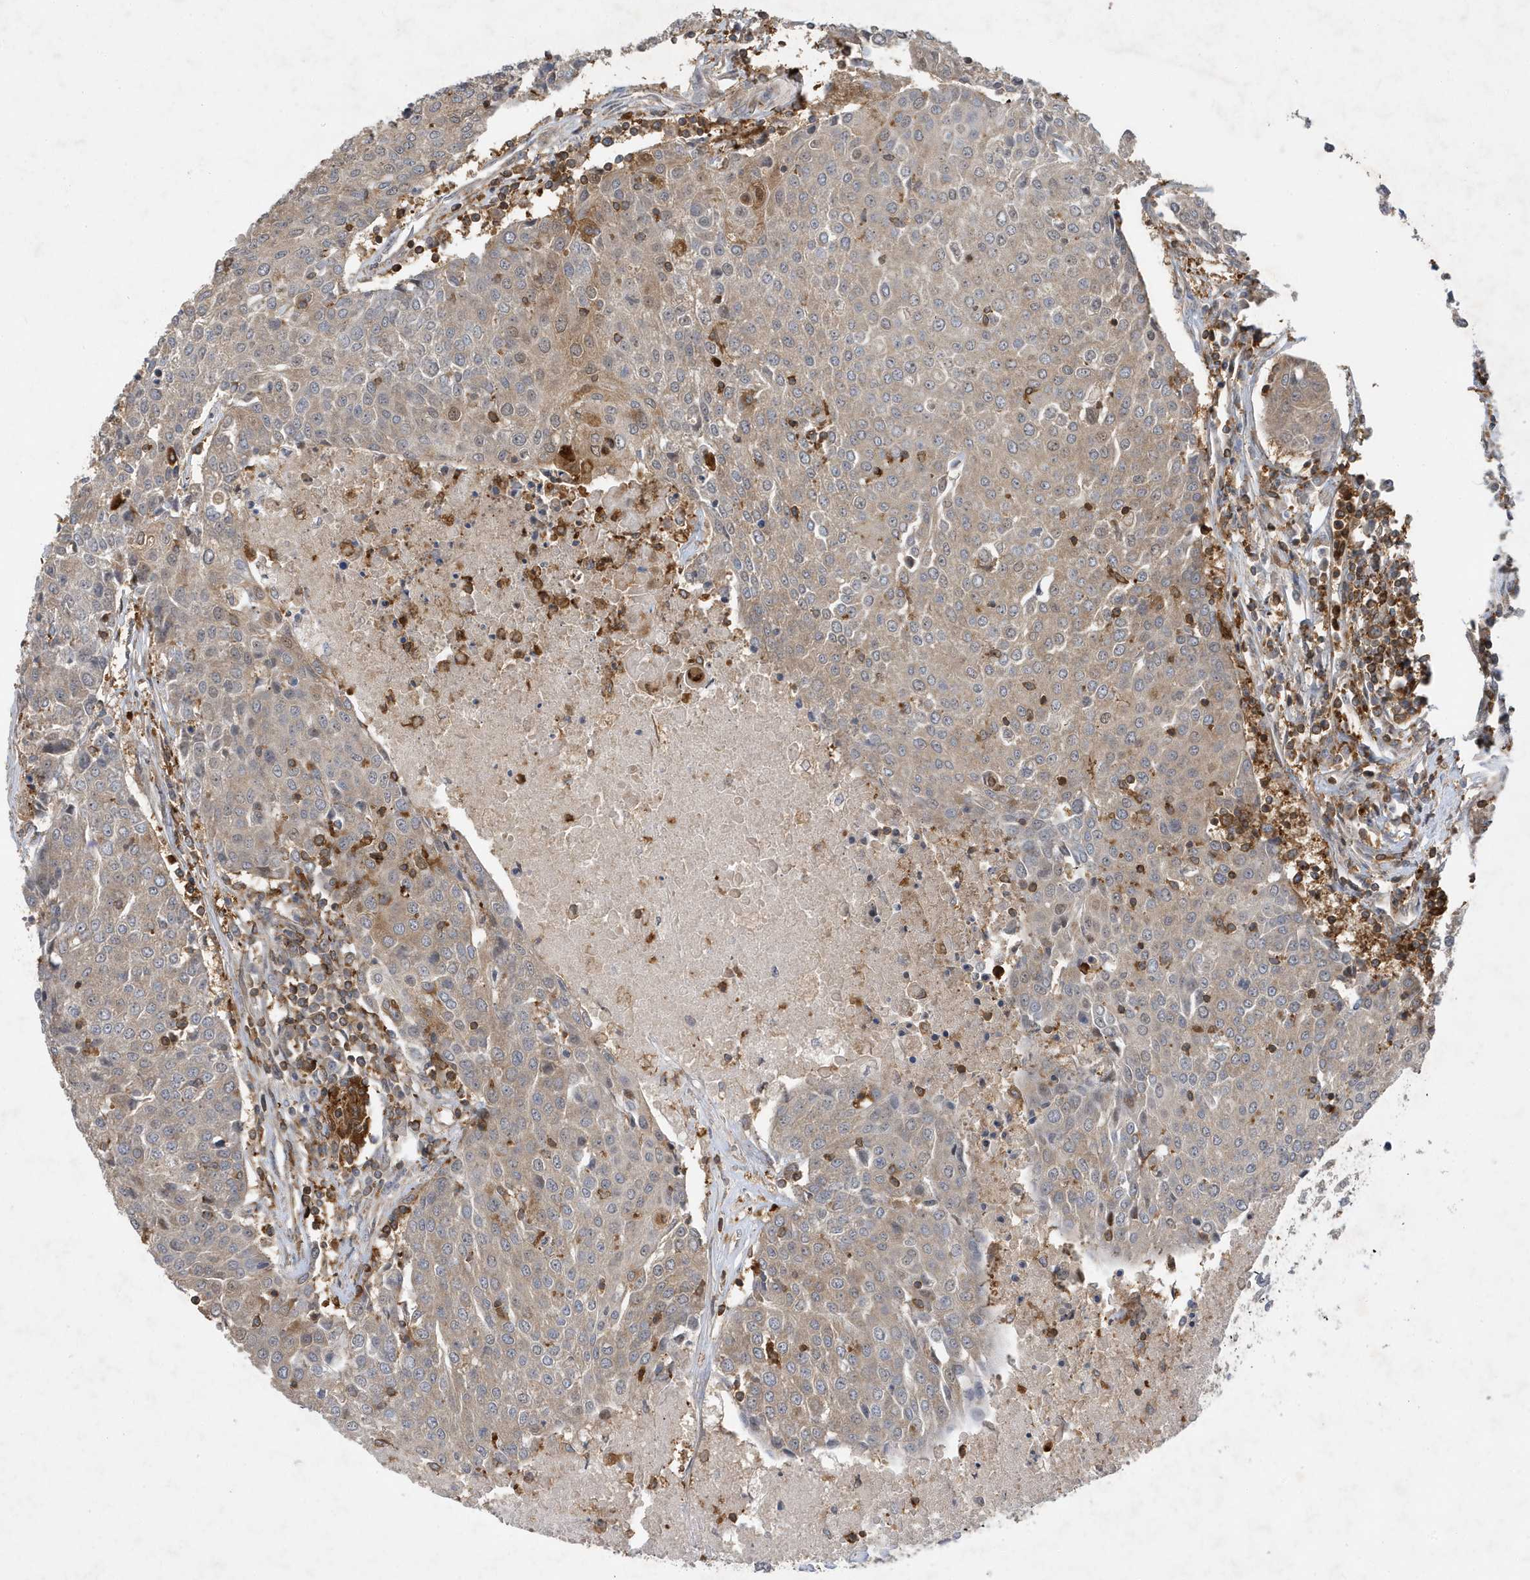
{"staining": {"intensity": "weak", "quantity": "25%-75%", "location": "cytoplasmic/membranous"}, "tissue": "urothelial cancer", "cell_type": "Tumor cells", "image_type": "cancer", "snomed": [{"axis": "morphology", "description": "Urothelial carcinoma, High grade"}, {"axis": "topography", "description": "Urinary bladder"}], "caption": "The histopathology image shows a brown stain indicating the presence of a protein in the cytoplasmic/membranous of tumor cells in urothelial cancer. (Brightfield microscopy of DAB IHC at high magnification).", "gene": "LAPTM4A", "patient": {"sex": "female", "age": 85}}